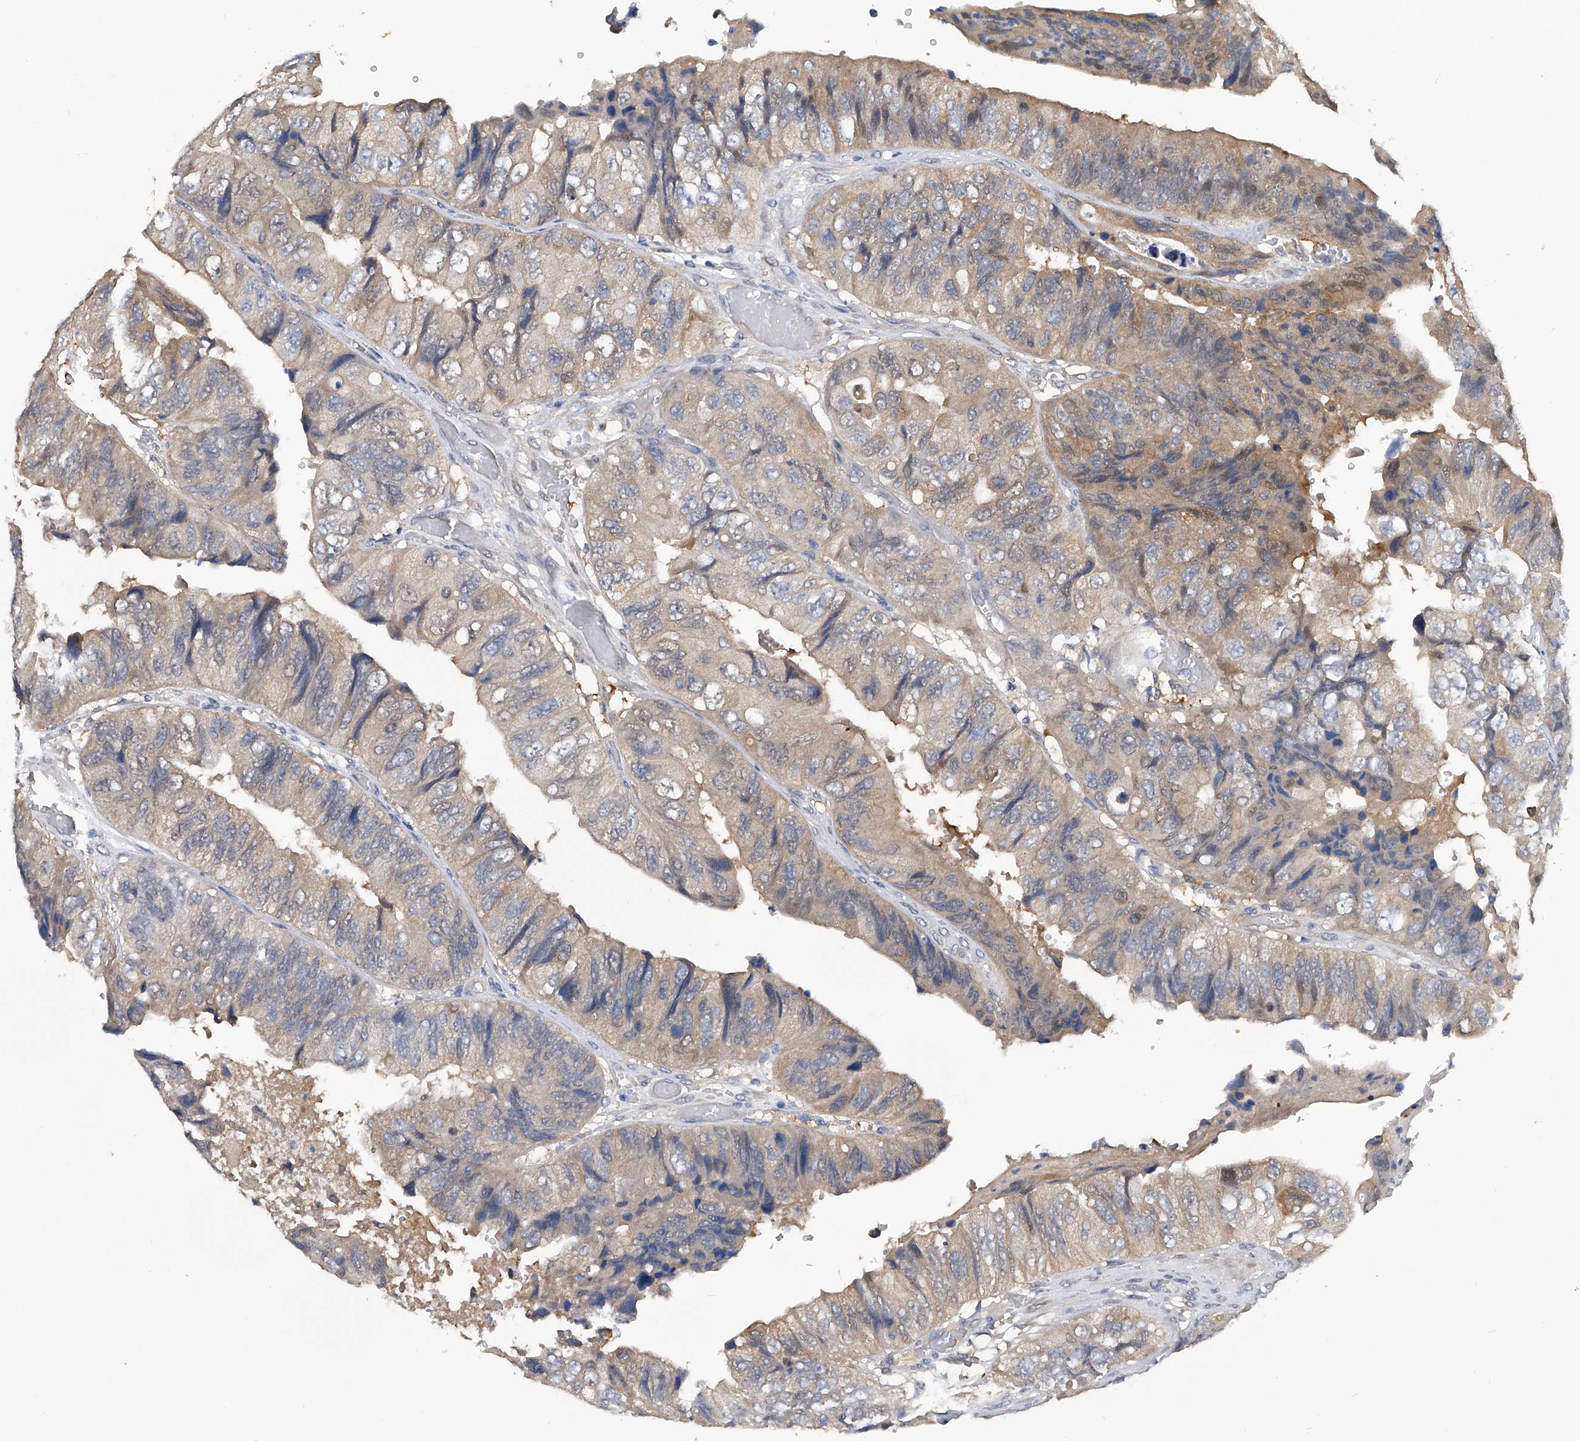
{"staining": {"intensity": "weak", "quantity": ">75%", "location": "cytoplasmic/membranous"}, "tissue": "colorectal cancer", "cell_type": "Tumor cells", "image_type": "cancer", "snomed": [{"axis": "morphology", "description": "Adenocarcinoma, NOS"}, {"axis": "topography", "description": "Rectum"}], "caption": "An image of human colorectal adenocarcinoma stained for a protein shows weak cytoplasmic/membranous brown staining in tumor cells.", "gene": "PGM3", "patient": {"sex": "male", "age": 63}}